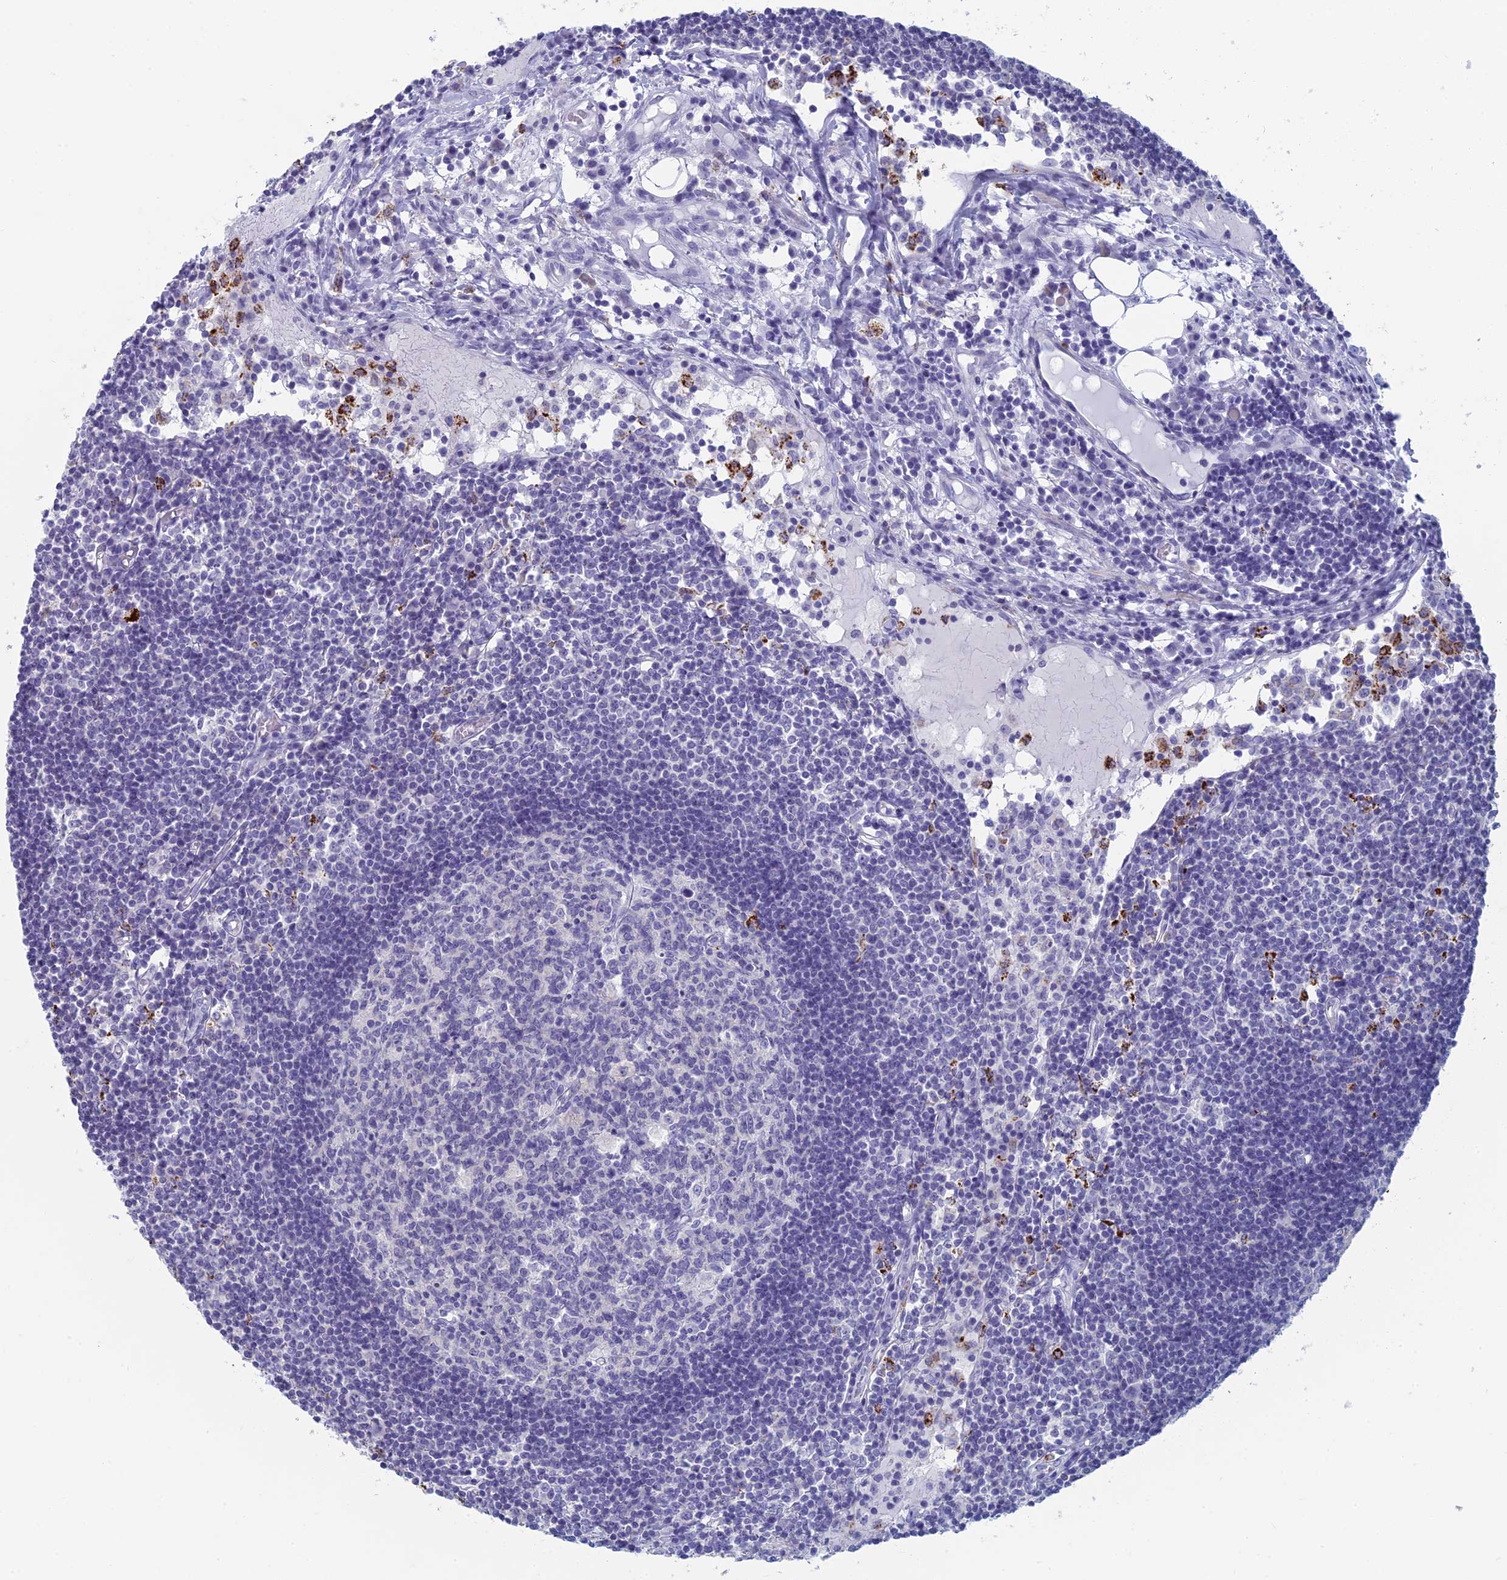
{"staining": {"intensity": "negative", "quantity": "none", "location": "none"}, "tissue": "lymph node", "cell_type": "Germinal center cells", "image_type": "normal", "snomed": [{"axis": "morphology", "description": "Normal tissue, NOS"}, {"axis": "topography", "description": "Lymph node"}], "caption": "Immunohistochemistry (IHC) of normal lymph node shows no staining in germinal center cells.", "gene": "ALMS1", "patient": {"sex": "female", "age": 55}}